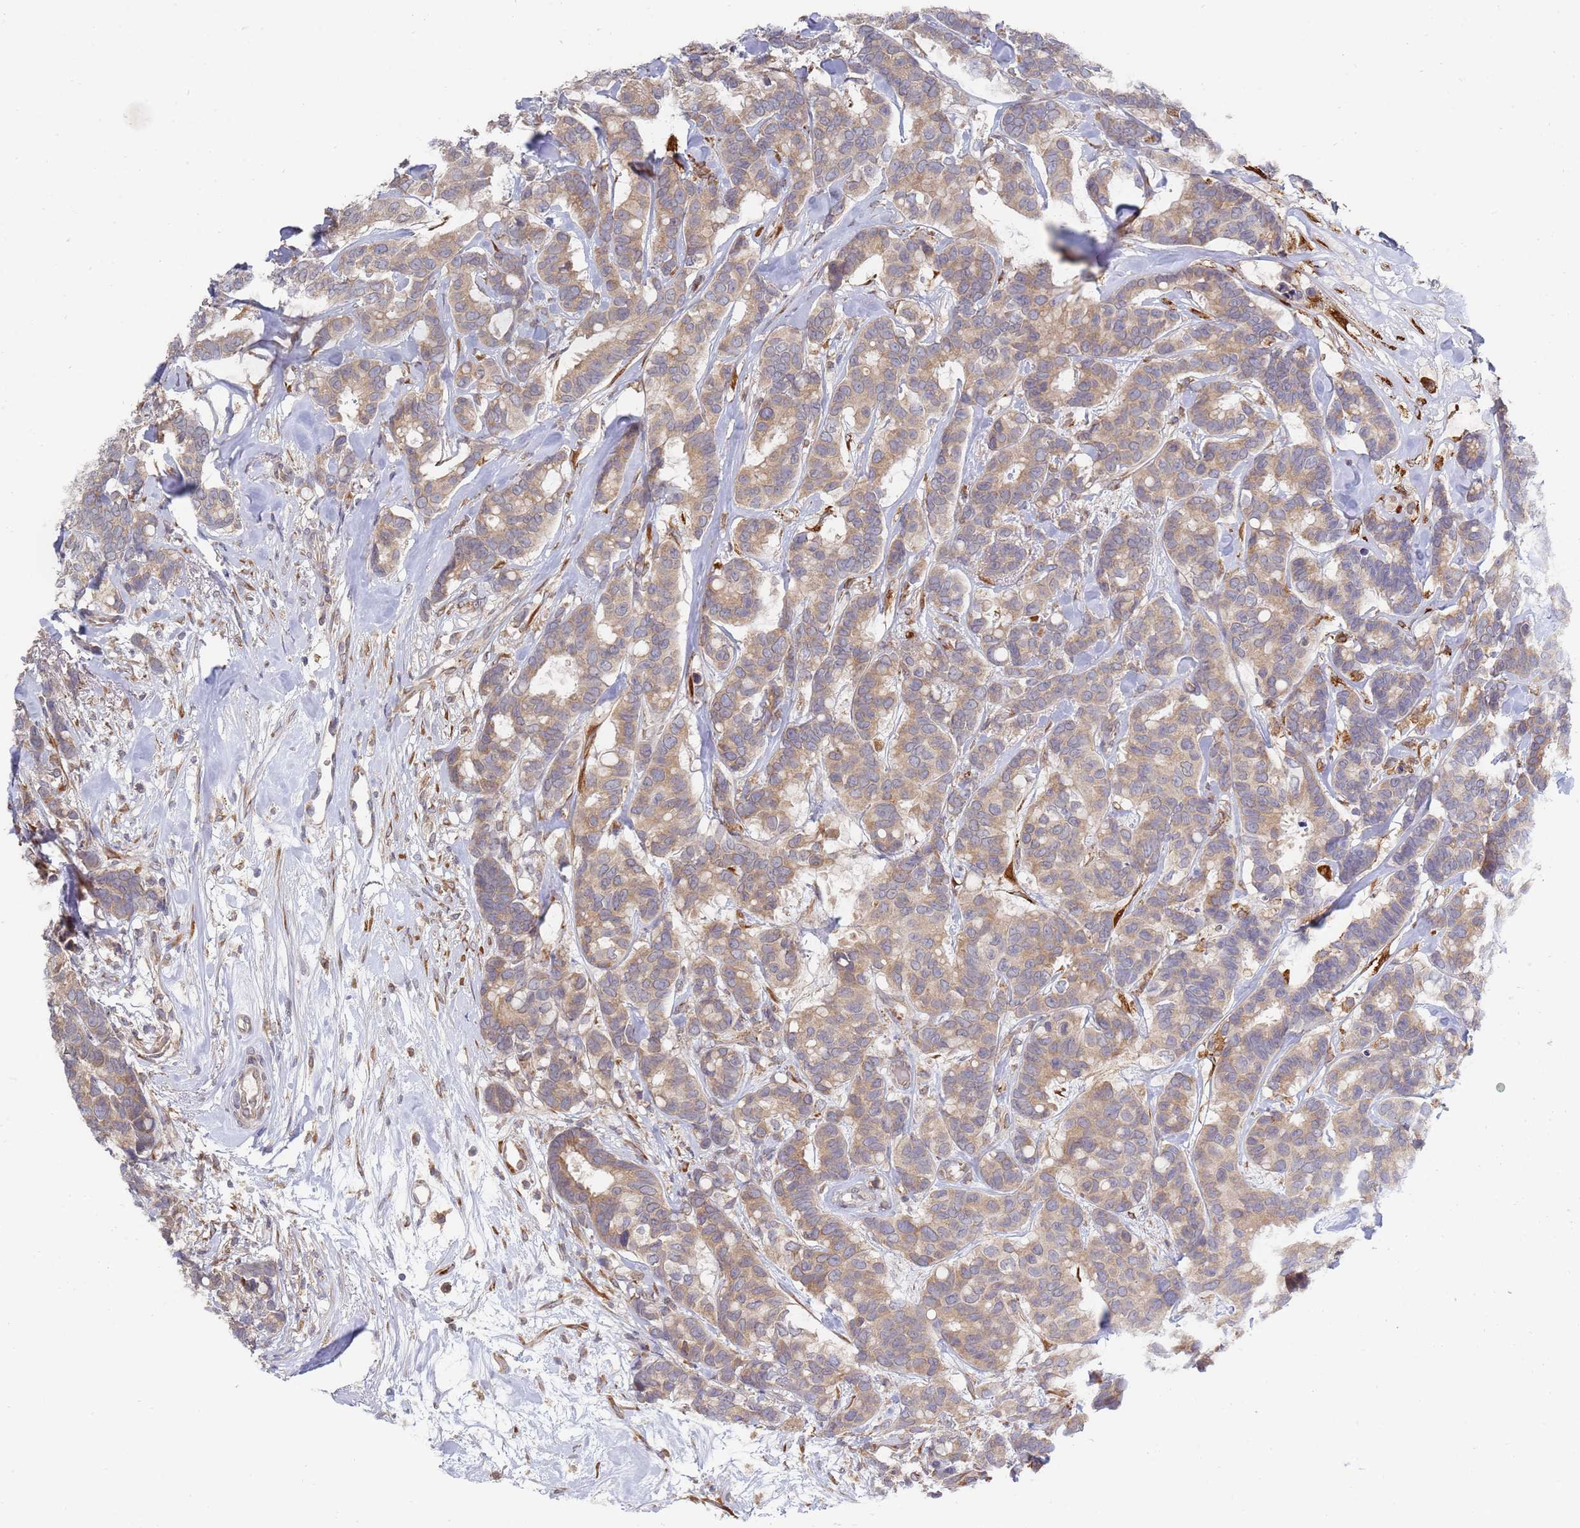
{"staining": {"intensity": "weak", "quantity": ">75%", "location": "cytoplasmic/membranous"}, "tissue": "breast cancer", "cell_type": "Tumor cells", "image_type": "cancer", "snomed": [{"axis": "morphology", "description": "Duct carcinoma"}, {"axis": "topography", "description": "Breast"}], "caption": "DAB (3,3'-diaminobenzidine) immunohistochemical staining of breast cancer displays weak cytoplasmic/membranous protein staining in approximately >75% of tumor cells. (brown staining indicates protein expression, while blue staining denotes nuclei).", "gene": "VRK2", "patient": {"sex": "female", "age": 87}}